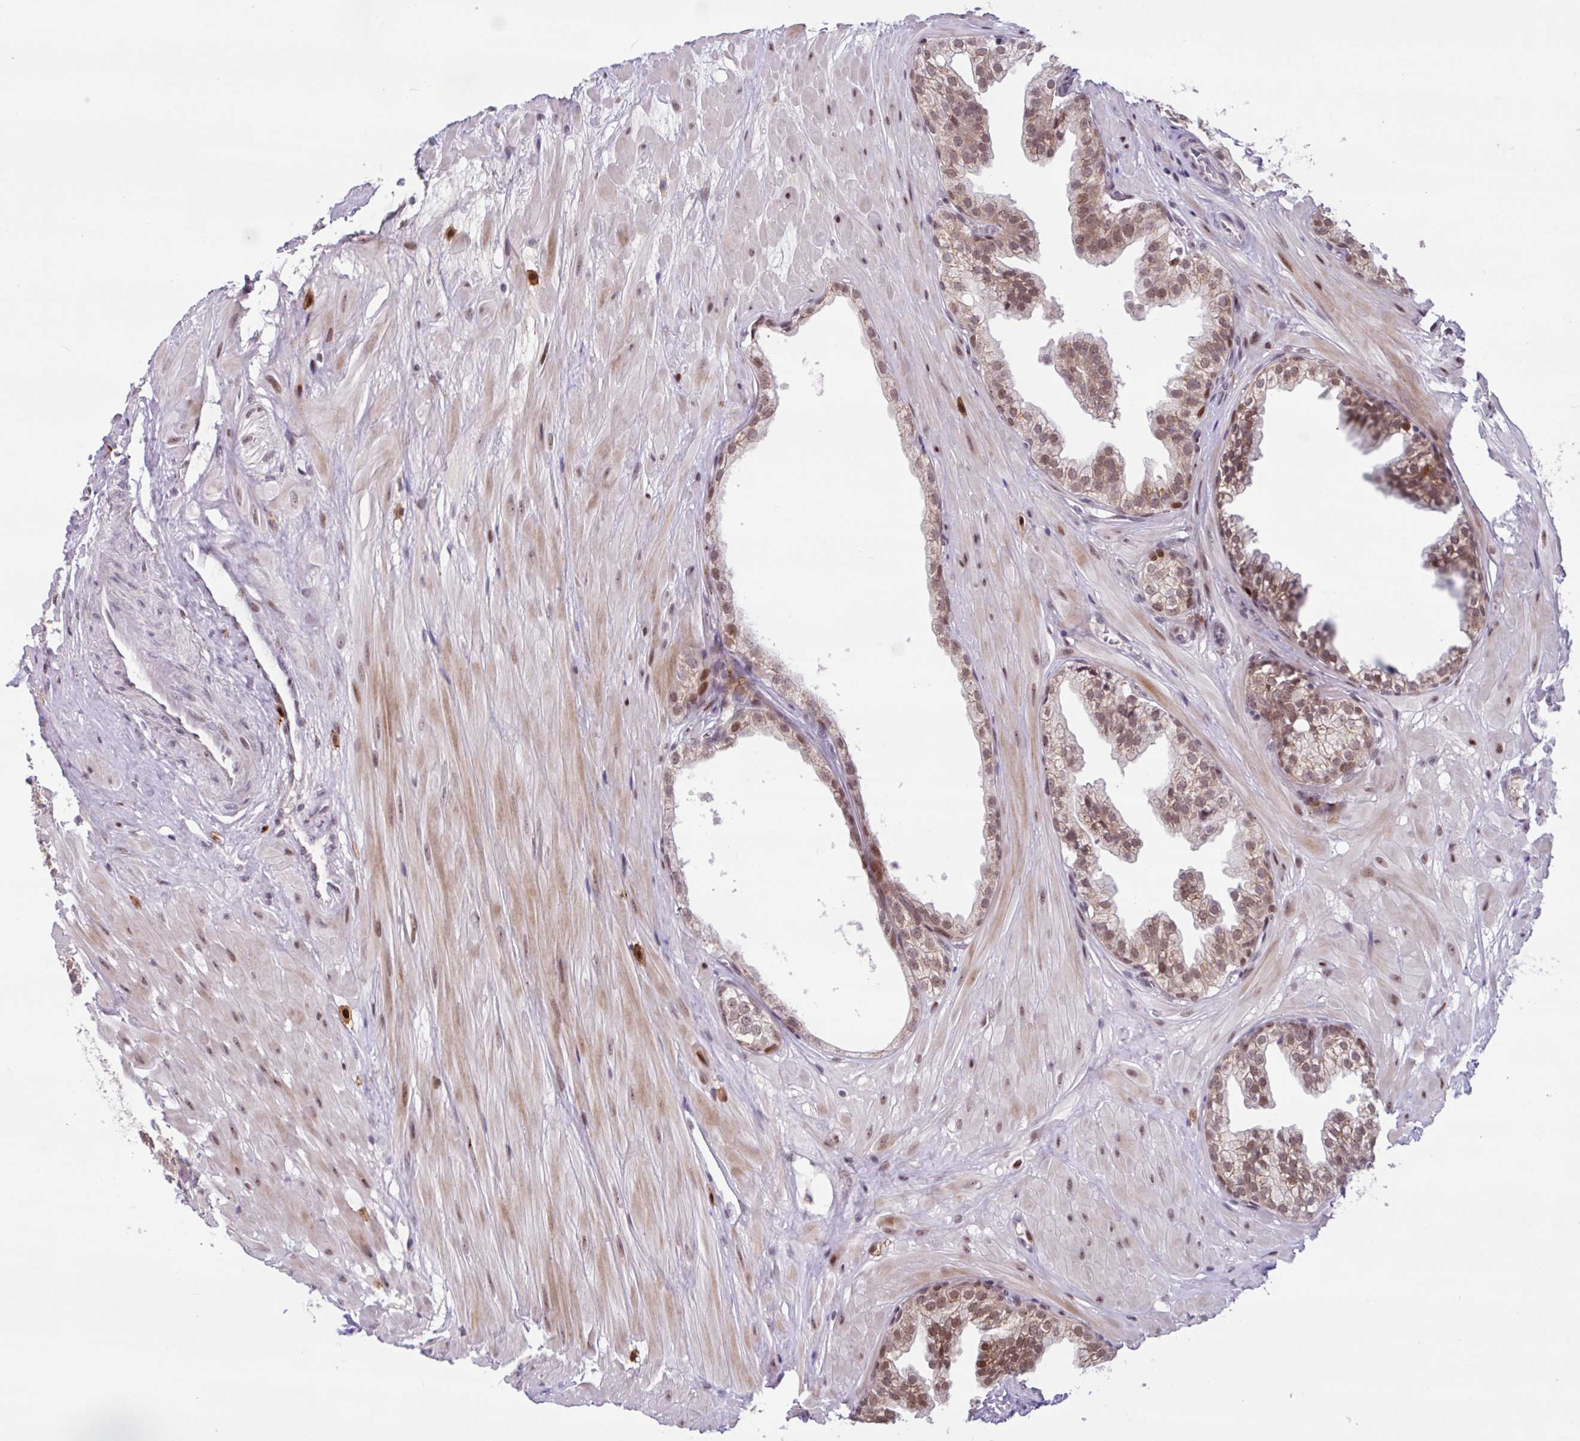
{"staining": {"intensity": "moderate", "quantity": ">75%", "location": "cytoplasmic/membranous,nuclear"}, "tissue": "prostate", "cell_type": "Glandular cells", "image_type": "normal", "snomed": [{"axis": "morphology", "description": "Normal tissue, NOS"}, {"axis": "topography", "description": "Prostate"}, {"axis": "topography", "description": "Peripheral nerve tissue"}], "caption": "Immunohistochemical staining of benign prostate displays medium levels of moderate cytoplasmic/membranous,nuclear staining in about >75% of glandular cells.", "gene": "BRD3", "patient": {"sex": "male", "age": 55}}